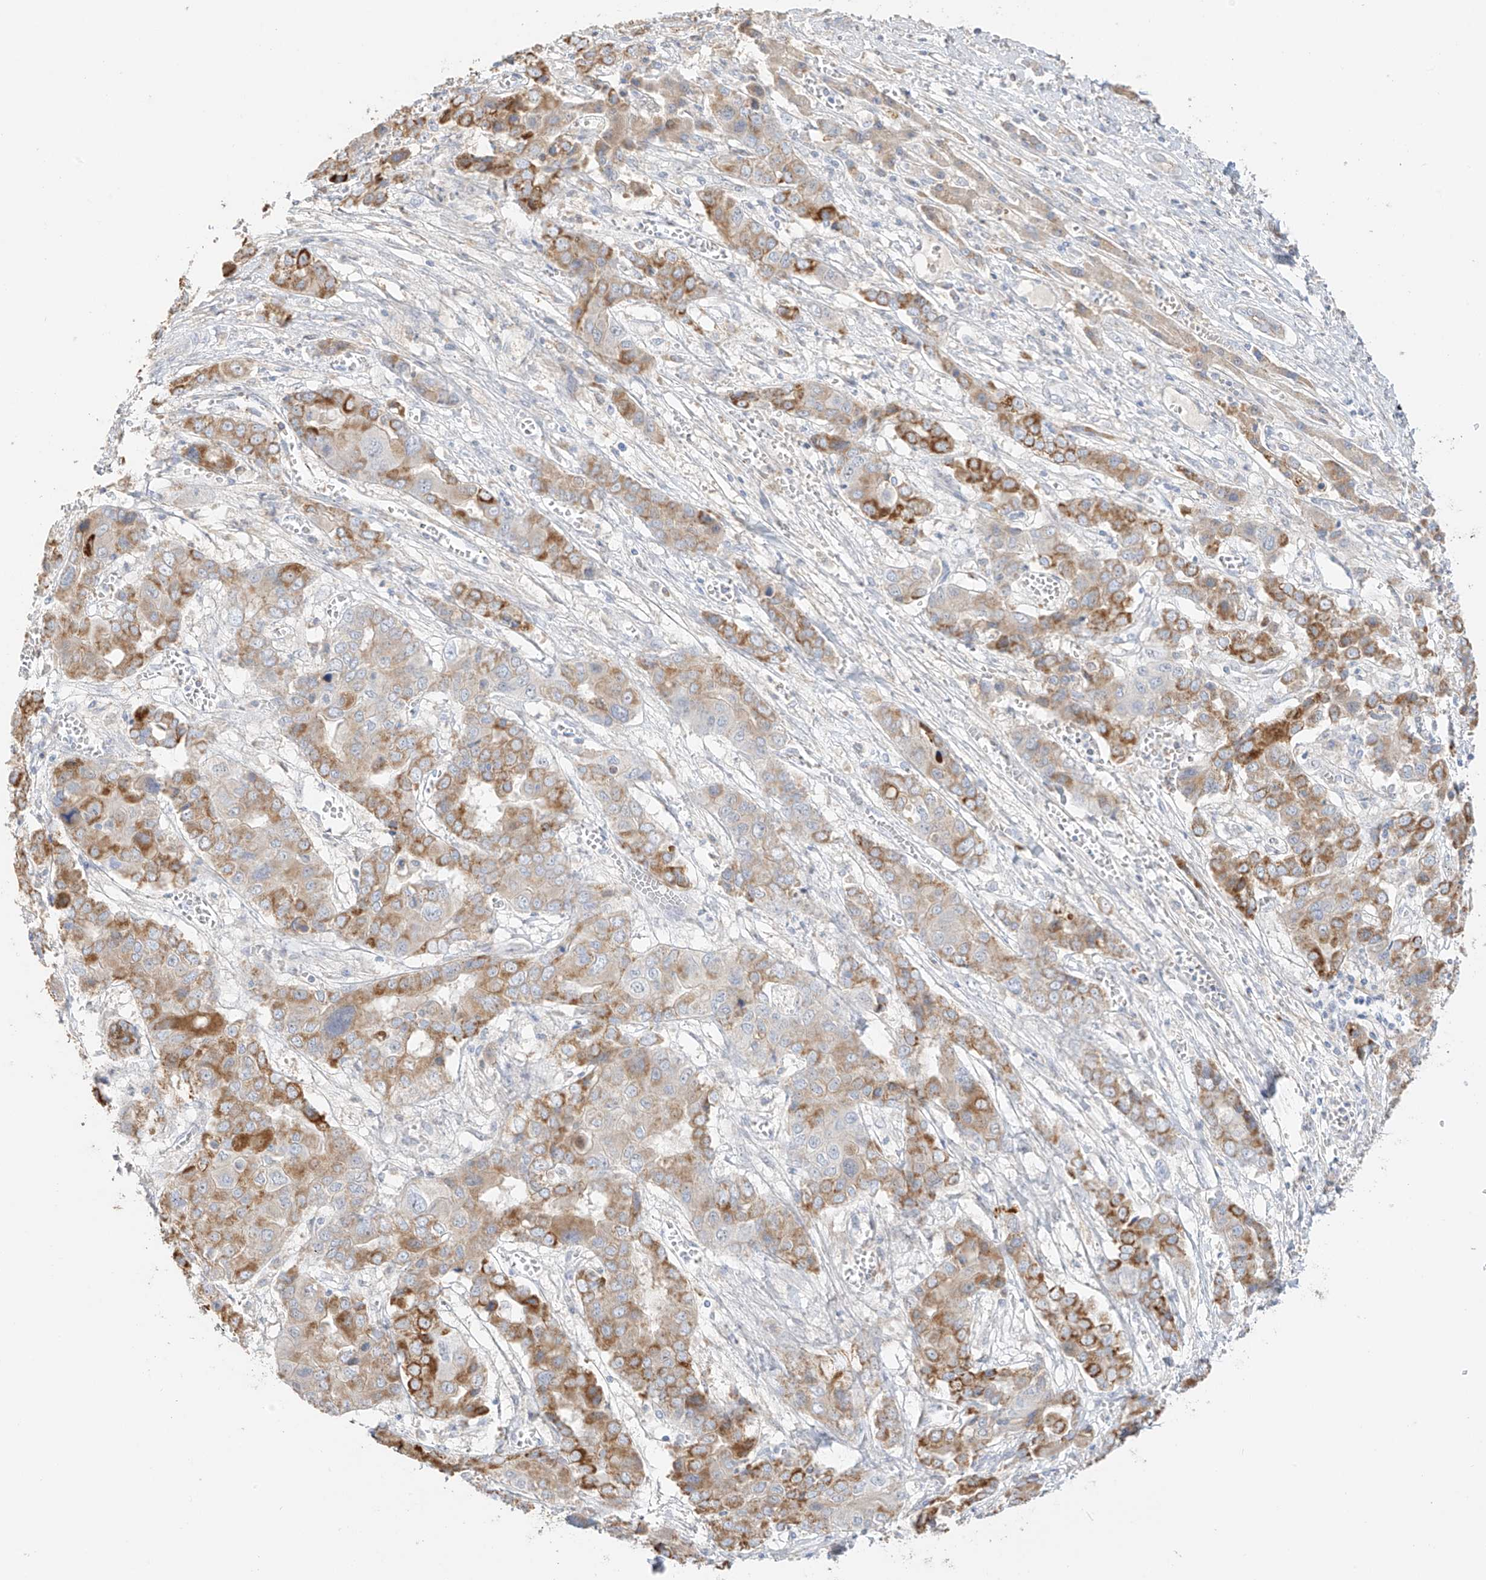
{"staining": {"intensity": "moderate", "quantity": "25%-75%", "location": "cytoplasmic/membranous"}, "tissue": "liver cancer", "cell_type": "Tumor cells", "image_type": "cancer", "snomed": [{"axis": "morphology", "description": "Cholangiocarcinoma"}, {"axis": "topography", "description": "Liver"}], "caption": "Immunohistochemical staining of liver cancer reveals medium levels of moderate cytoplasmic/membranous expression in about 25%-75% of tumor cells.", "gene": "ZBTB41", "patient": {"sex": "male", "age": 67}}